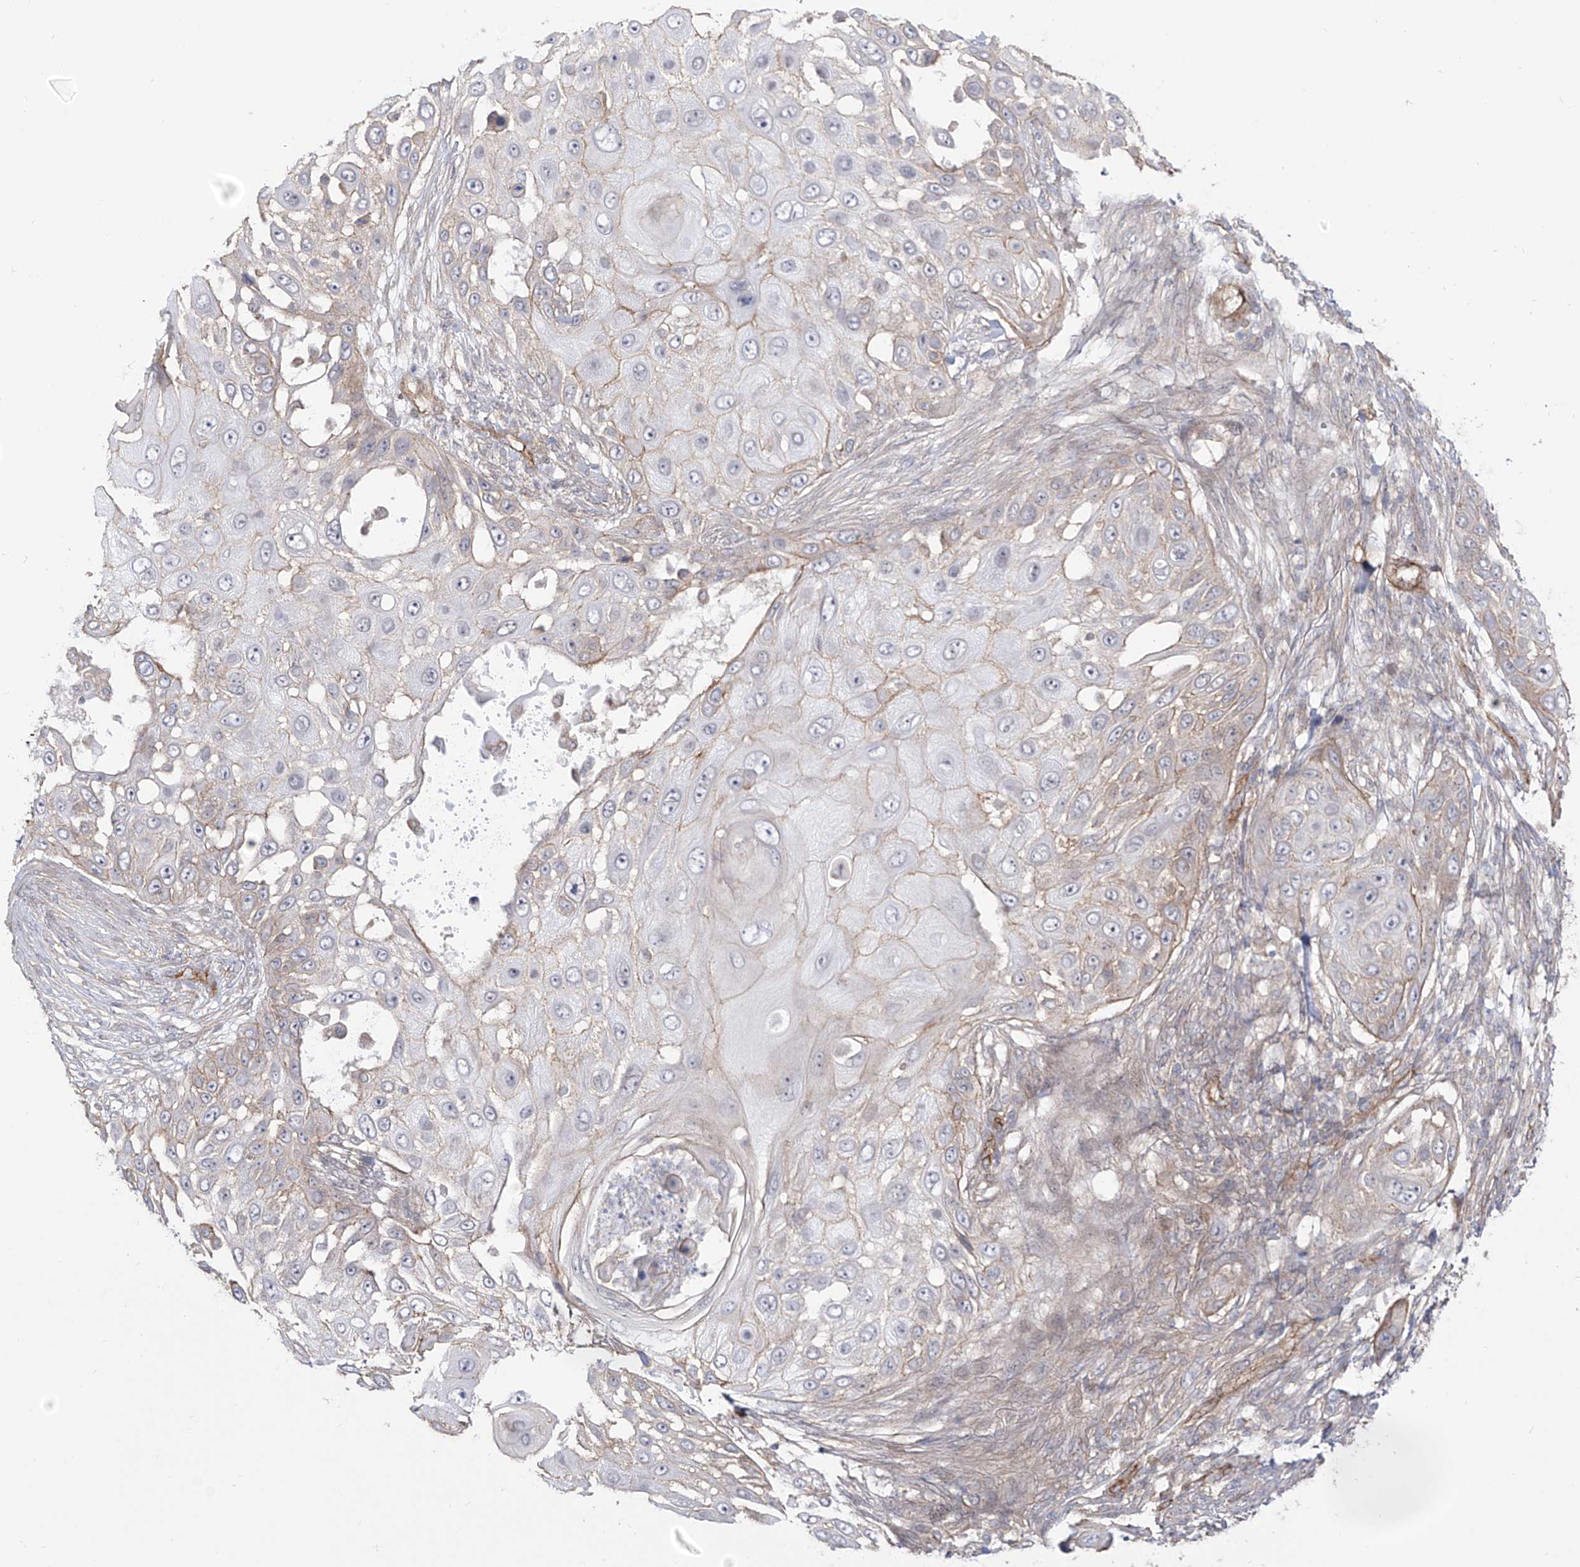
{"staining": {"intensity": "weak", "quantity": "<25%", "location": "cytoplasmic/membranous"}, "tissue": "skin cancer", "cell_type": "Tumor cells", "image_type": "cancer", "snomed": [{"axis": "morphology", "description": "Squamous cell carcinoma, NOS"}, {"axis": "topography", "description": "Skin"}], "caption": "Immunohistochemistry of squamous cell carcinoma (skin) reveals no positivity in tumor cells.", "gene": "ZNF180", "patient": {"sex": "female", "age": 44}}